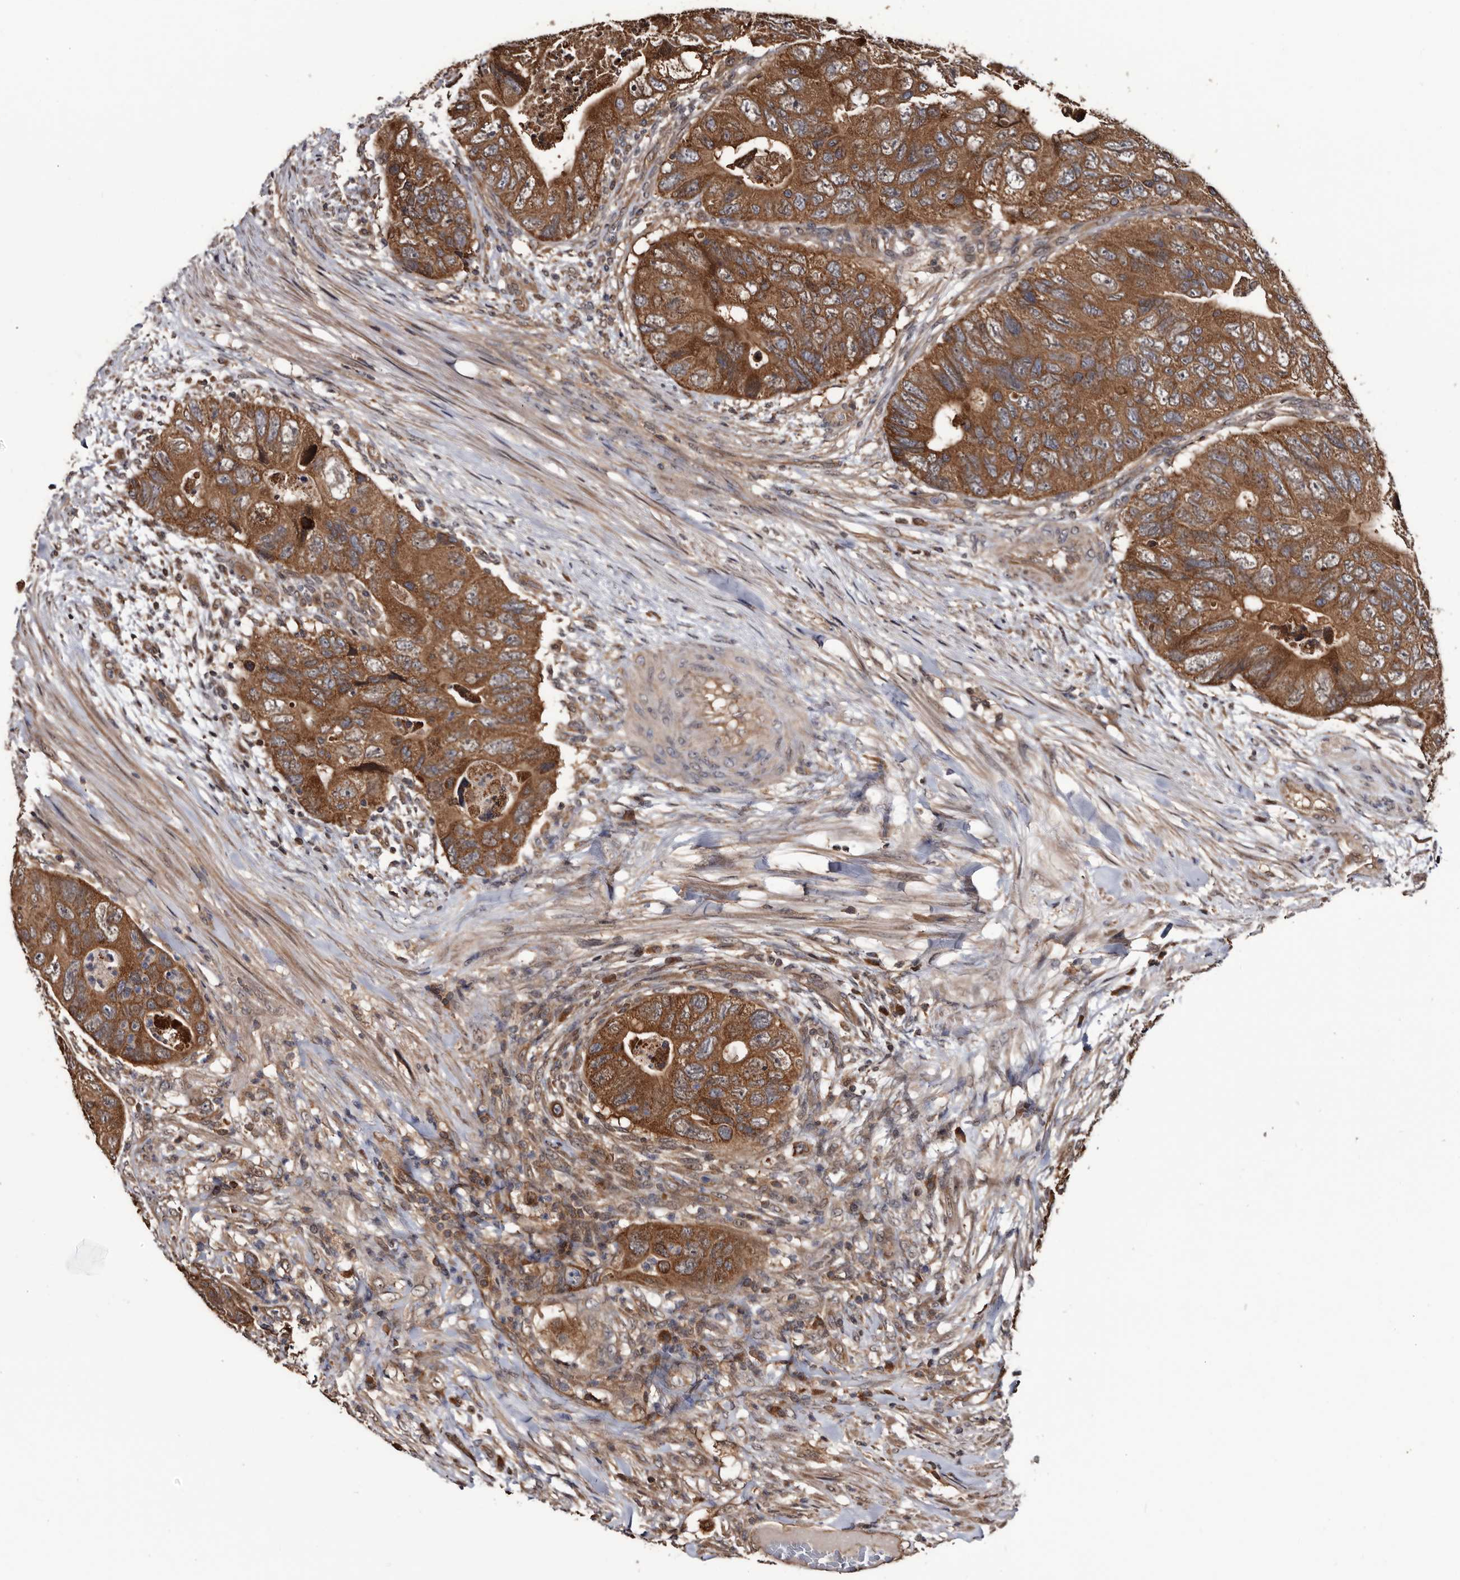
{"staining": {"intensity": "strong", "quantity": ">75%", "location": "cytoplasmic/membranous"}, "tissue": "colorectal cancer", "cell_type": "Tumor cells", "image_type": "cancer", "snomed": [{"axis": "morphology", "description": "Adenocarcinoma, NOS"}, {"axis": "topography", "description": "Rectum"}], "caption": "Immunohistochemistry micrograph of neoplastic tissue: human colorectal adenocarcinoma stained using IHC exhibits high levels of strong protein expression localized specifically in the cytoplasmic/membranous of tumor cells, appearing as a cytoplasmic/membranous brown color.", "gene": "TTI2", "patient": {"sex": "male", "age": 63}}